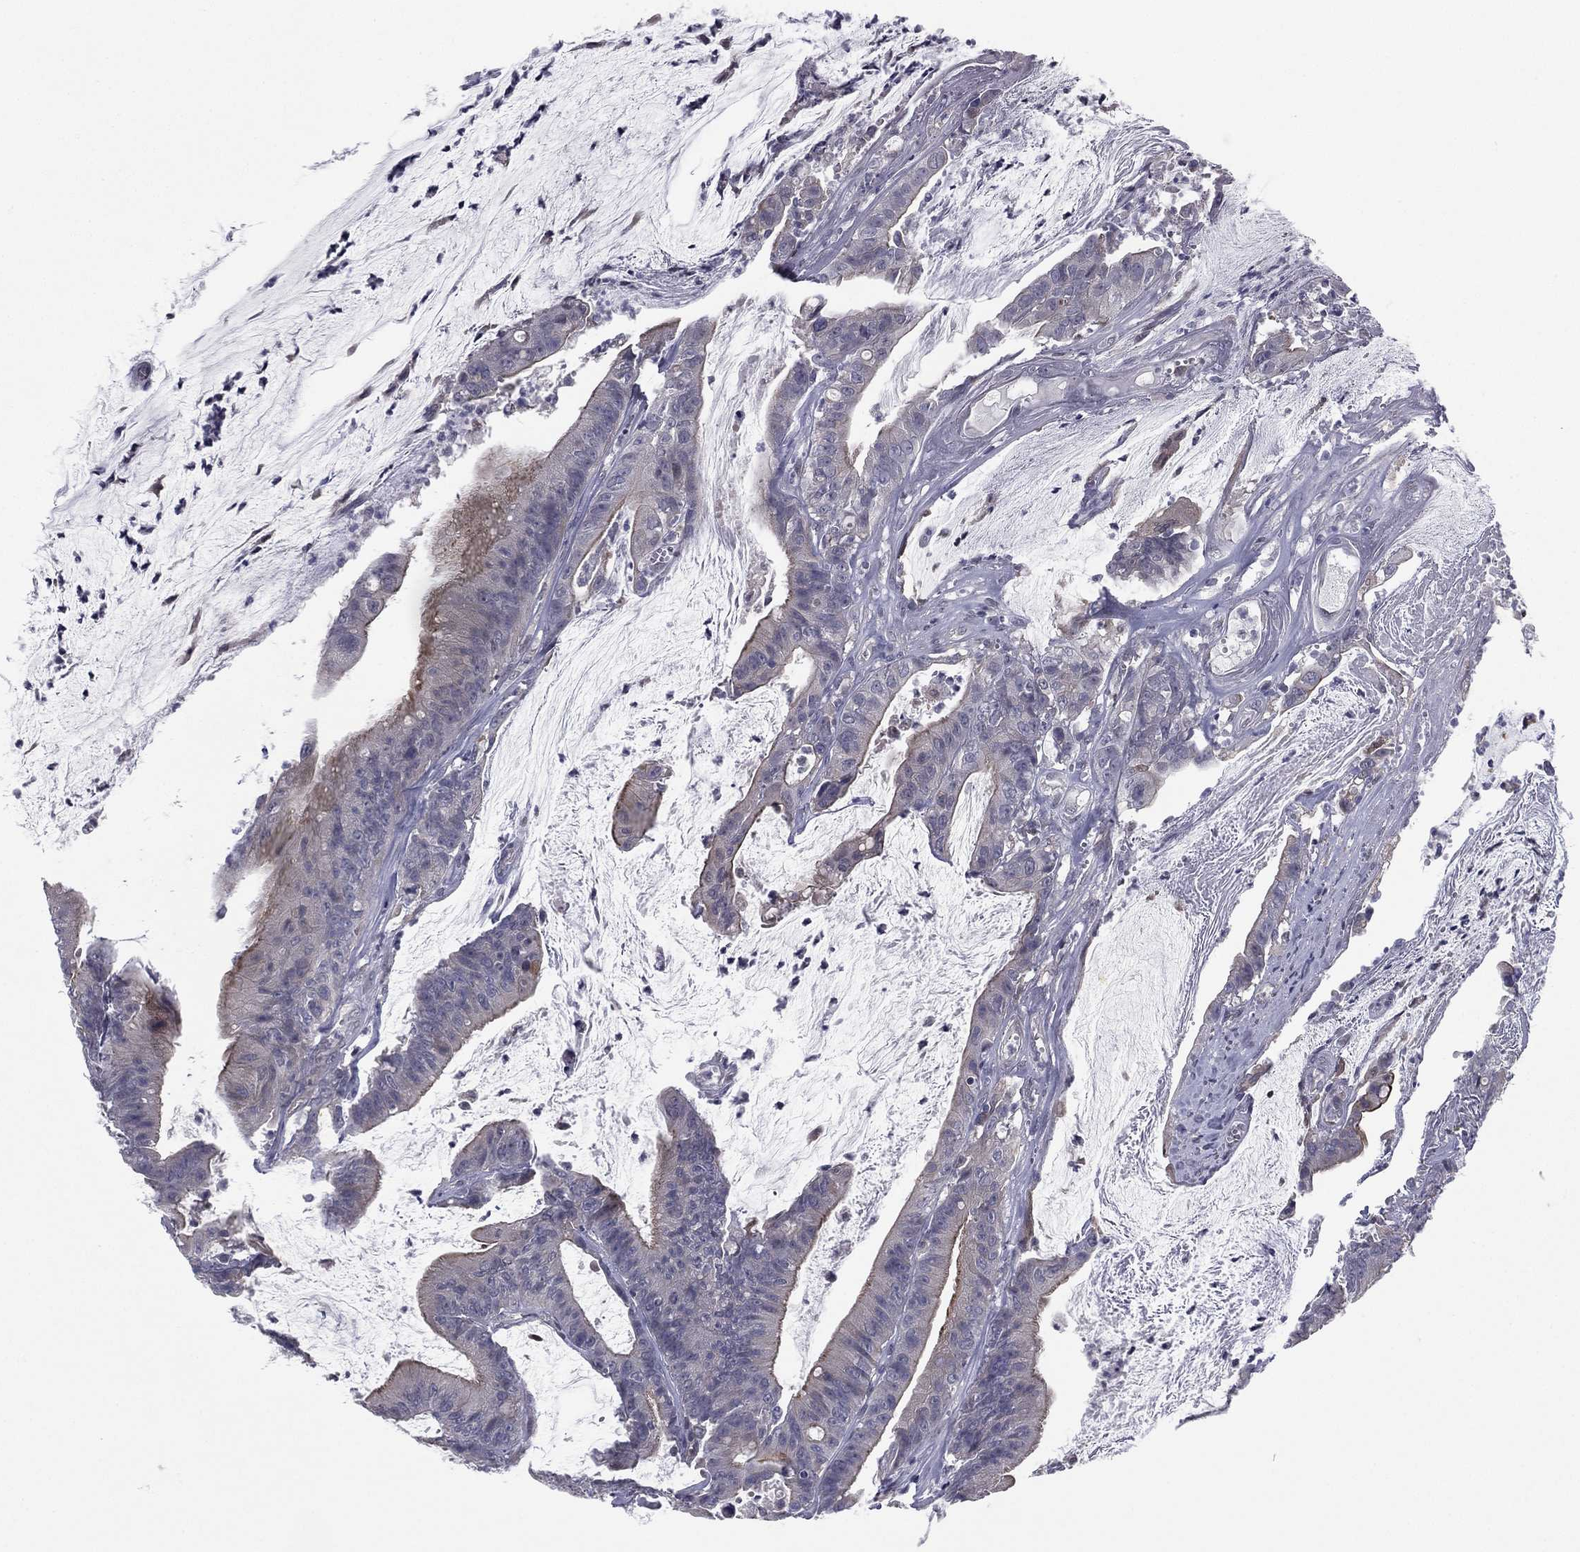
{"staining": {"intensity": "moderate", "quantity": "<25%", "location": "cytoplasmic/membranous"}, "tissue": "colorectal cancer", "cell_type": "Tumor cells", "image_type": "cancer", "snomed": [{"axis": "morphology", "description": "Adenocarcinoma, NOS"}, {"axis": "topography", "description": "Colon"}], "caption": "The image reveals immunohistochemical staining of colorectal cancer. There is moderate cytoplasmic/membranous positivity is identified in about <25% of tumor cells.", "gene": "ACTRT2", "patient": {"sex": "female", "age": 69}}